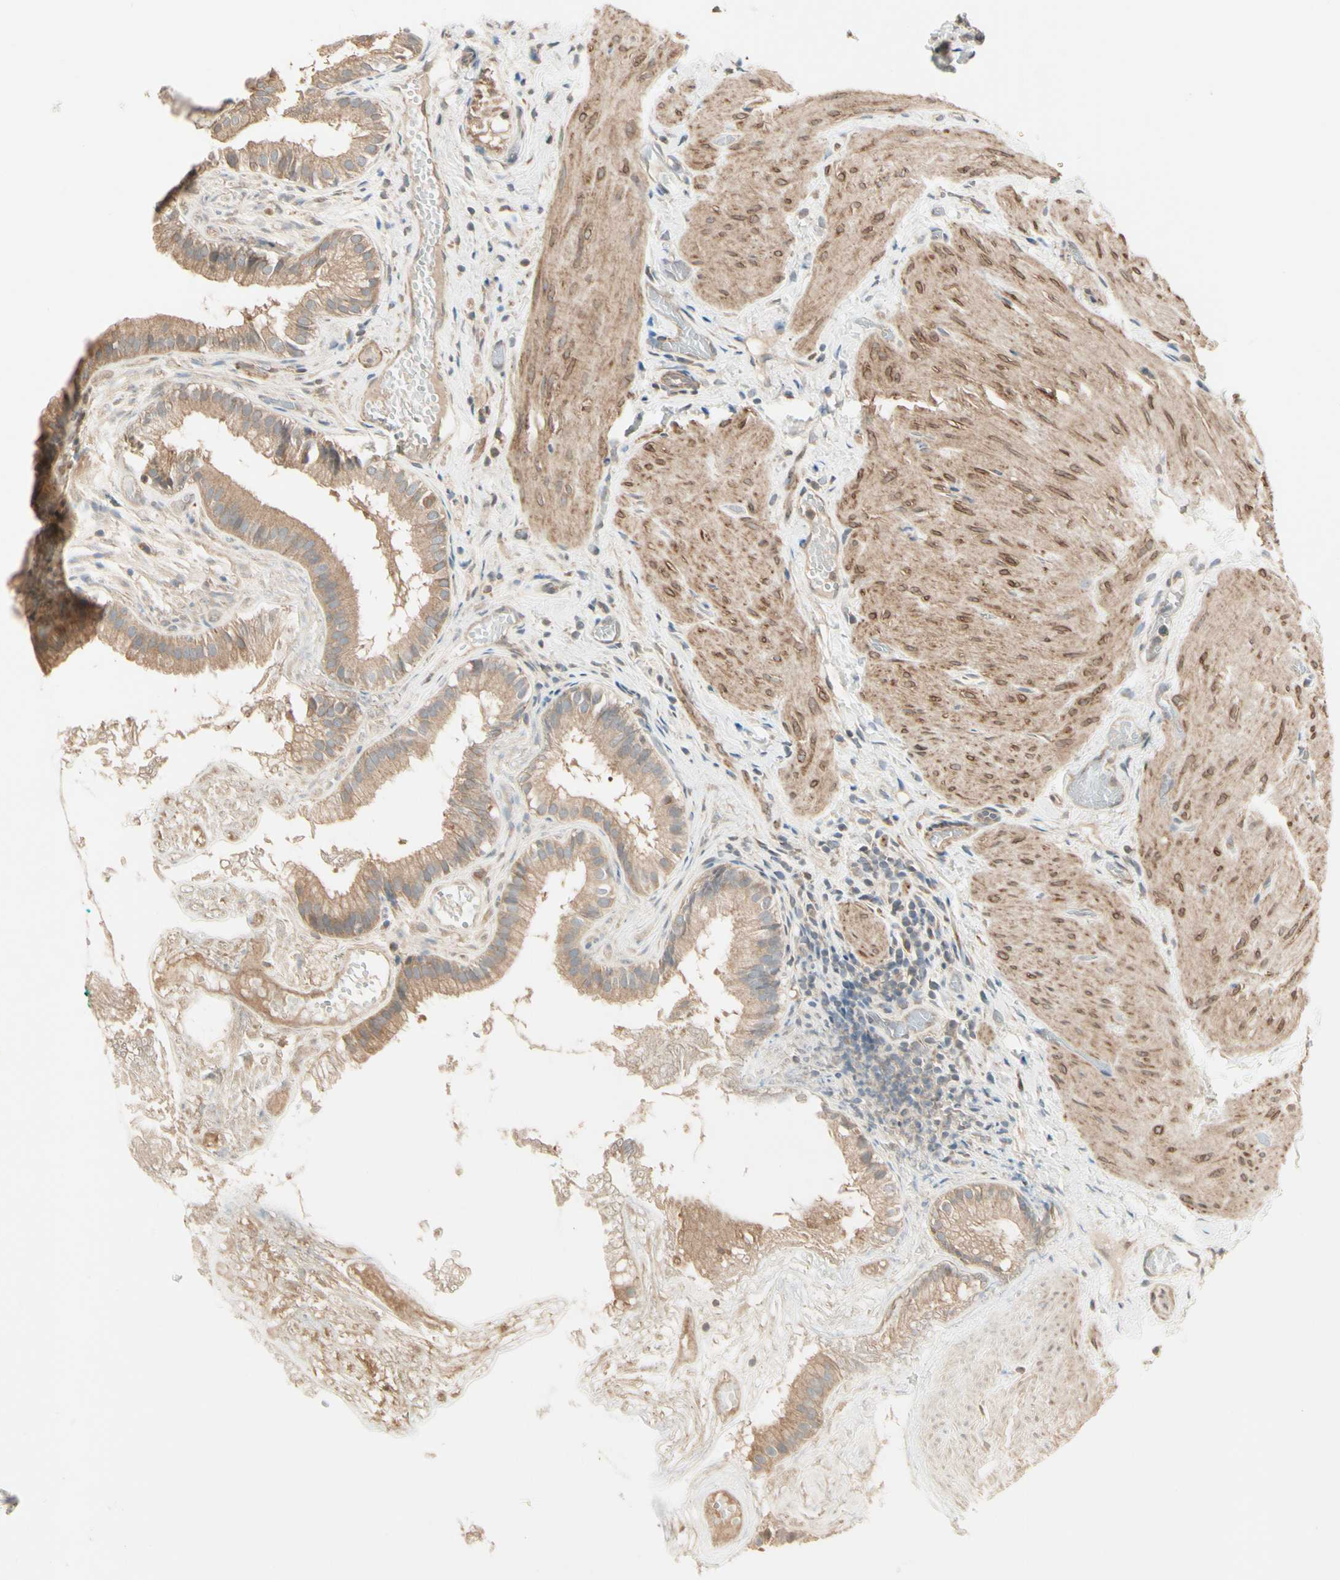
{"staining": {"intensity": "moderate", "quantity": ">75%", "location": "cytoplasmic/membranous"}, "tissue": "gallbladder", "cell_type": "Glandular cells", "image_type": "normal", "snomed": [{"axis": "morphology", "description": "Normal tissue, NOS"}, {"axis": "topography", "description": "Gallbladder"}], "caption": "Protein expression analysis of benign gallbladder reveals moderate cytoplasmic/membranous expression in about >75% of glandular cells.", "gene": "IRAG1", "patient": {"sex": "female", "age": 26}}